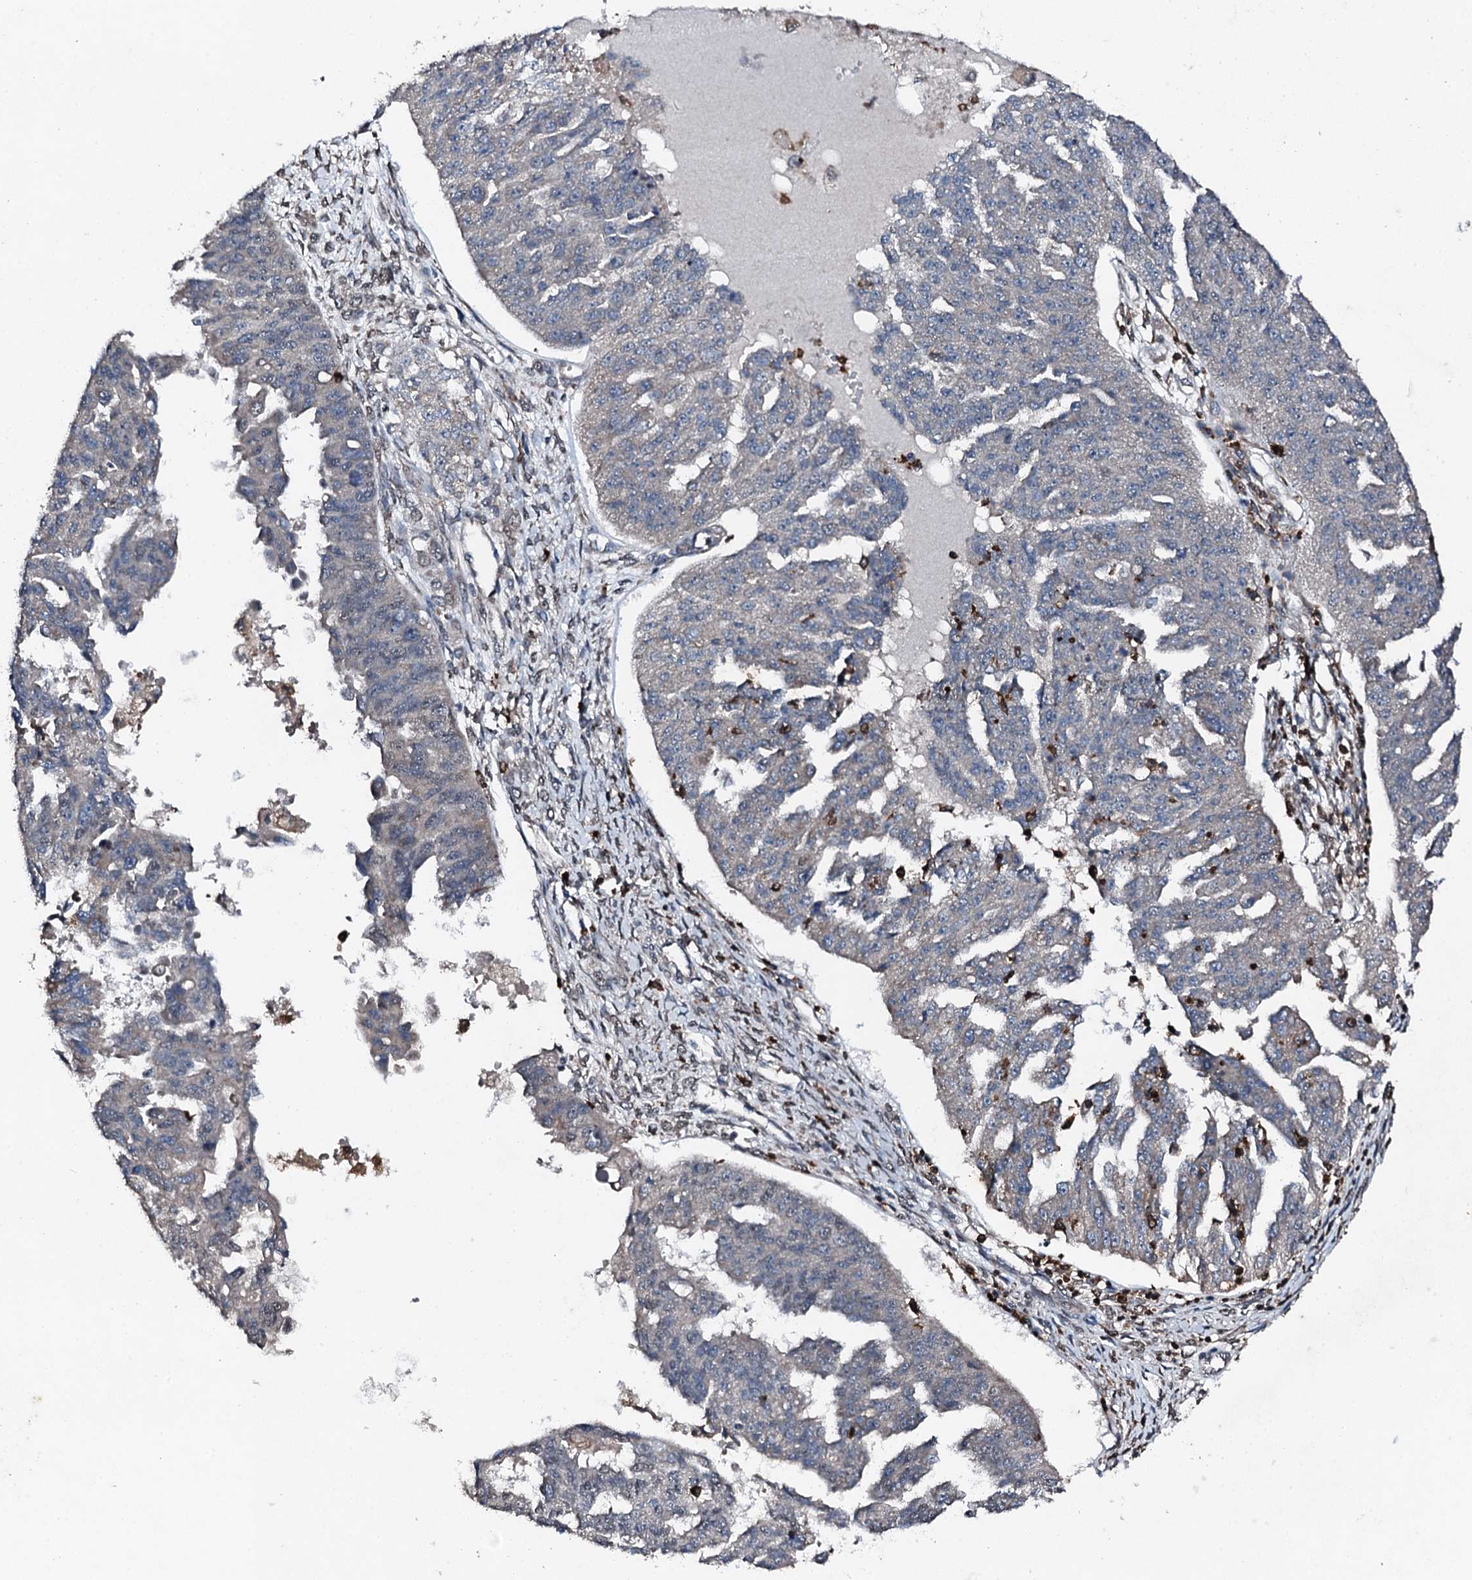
{"staining": {"intensity": "negative", "quantity": "none", "location": "none"}, "tissue": "ovarian cancer", "cell_type": "Tumor cells", "image_type": "cancer", "snomed": [{"axis": "morphology", "description": "Cystadenocarcinoma, serous, NOS"}, {"axis": "topography", "description": "Ovary"}], "caption": "Protein analysis of ovarian cancer displays no significant positivity in tumor cells.", "gene": "EDC4", "patient": {"sex": "female", "age": 58}}